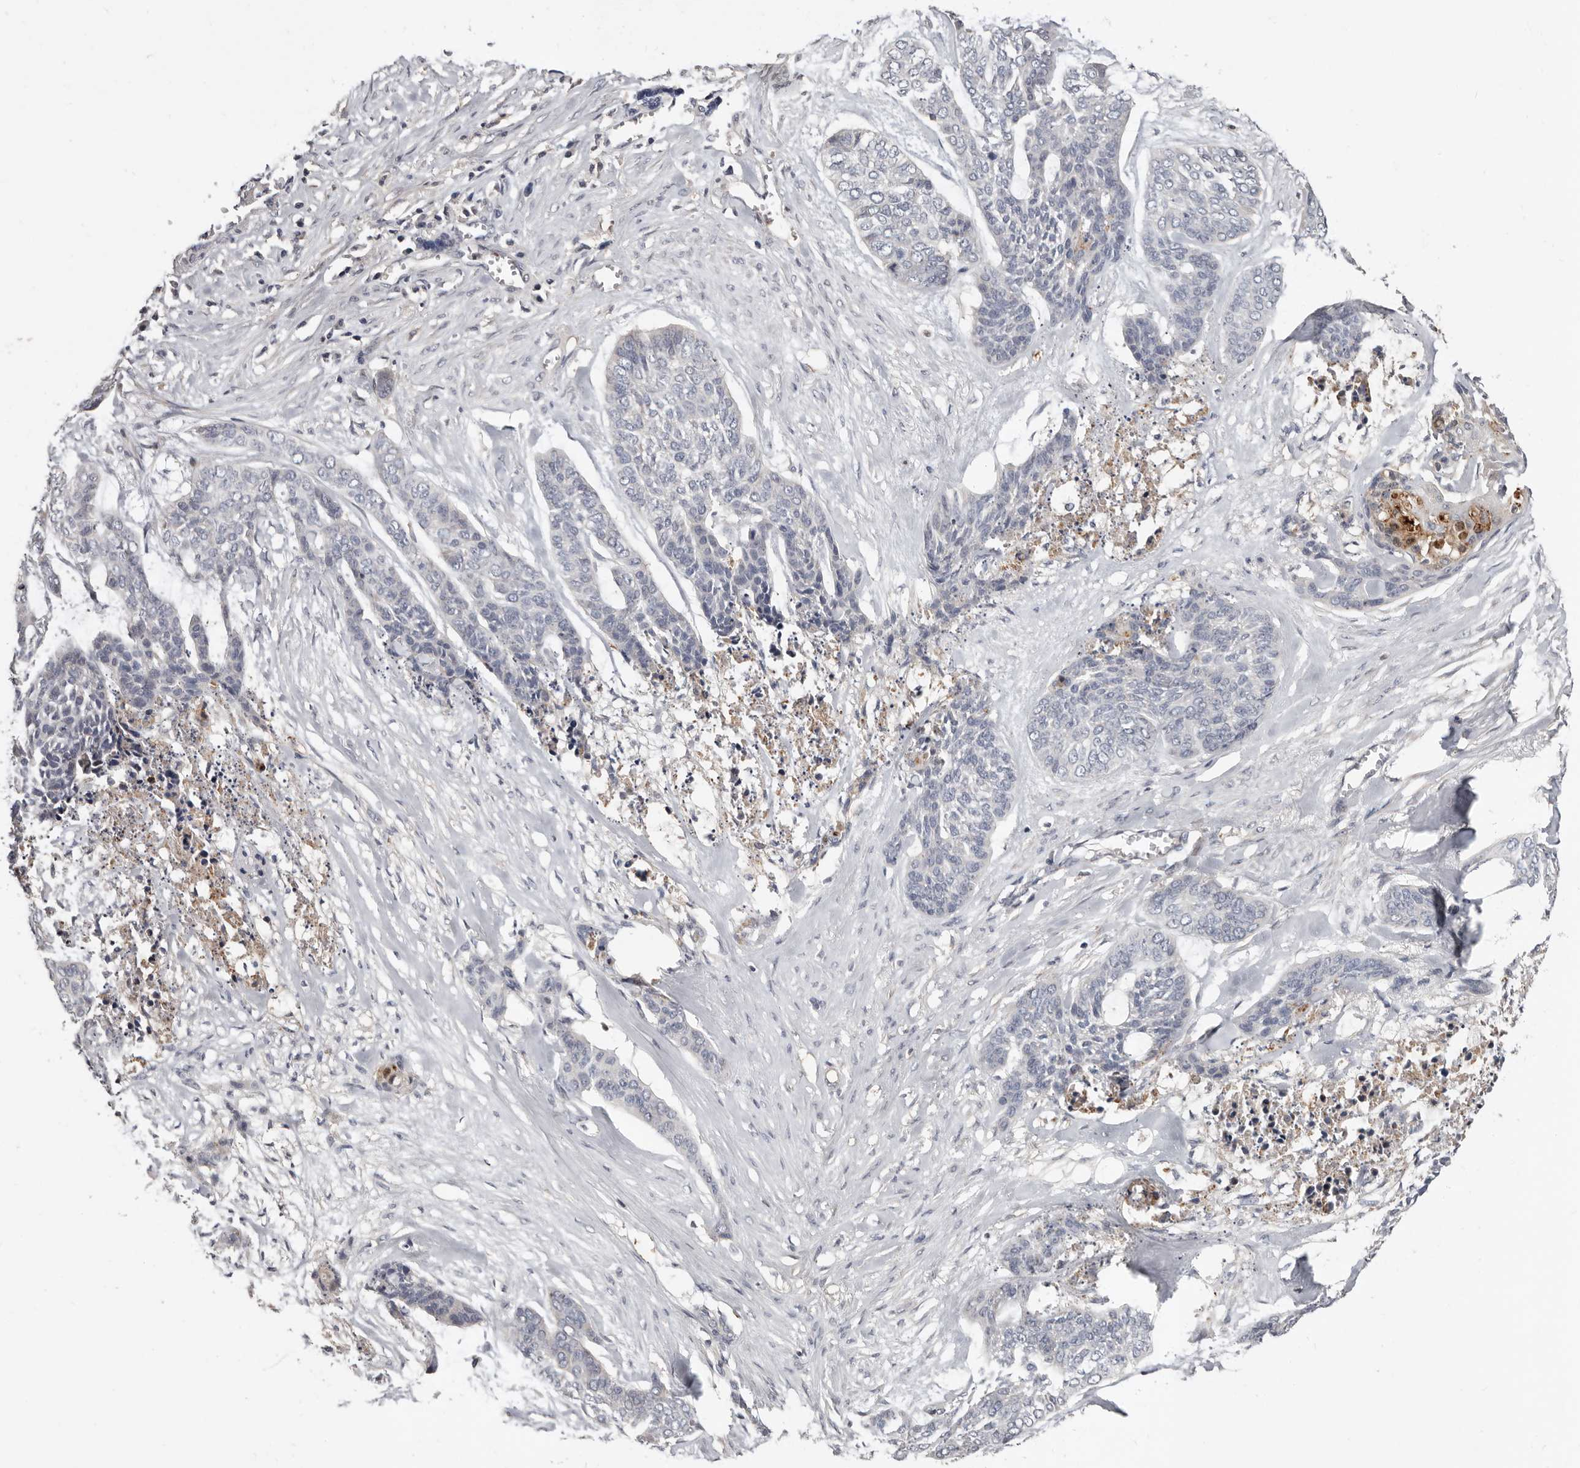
{"staining": {"intensity": "negative", "quantity": "none", "location": "none"}, "tissue": "skin cancer", "cell_type": "Tumor cells", "image_type": "cancer", "snomed": [{"axis": "morphology", "description": "Basal cell carcinoma"}, {"axis": "topography", "description": "Skin"}], "caption": "High power microscopy image of an IHC histopathology image of skin cancer (basal cell carcinoma), revealing no significant staining in tumor cells.", "gene": "KIF26B", "patient": {"sex": "female", "age": 64}}